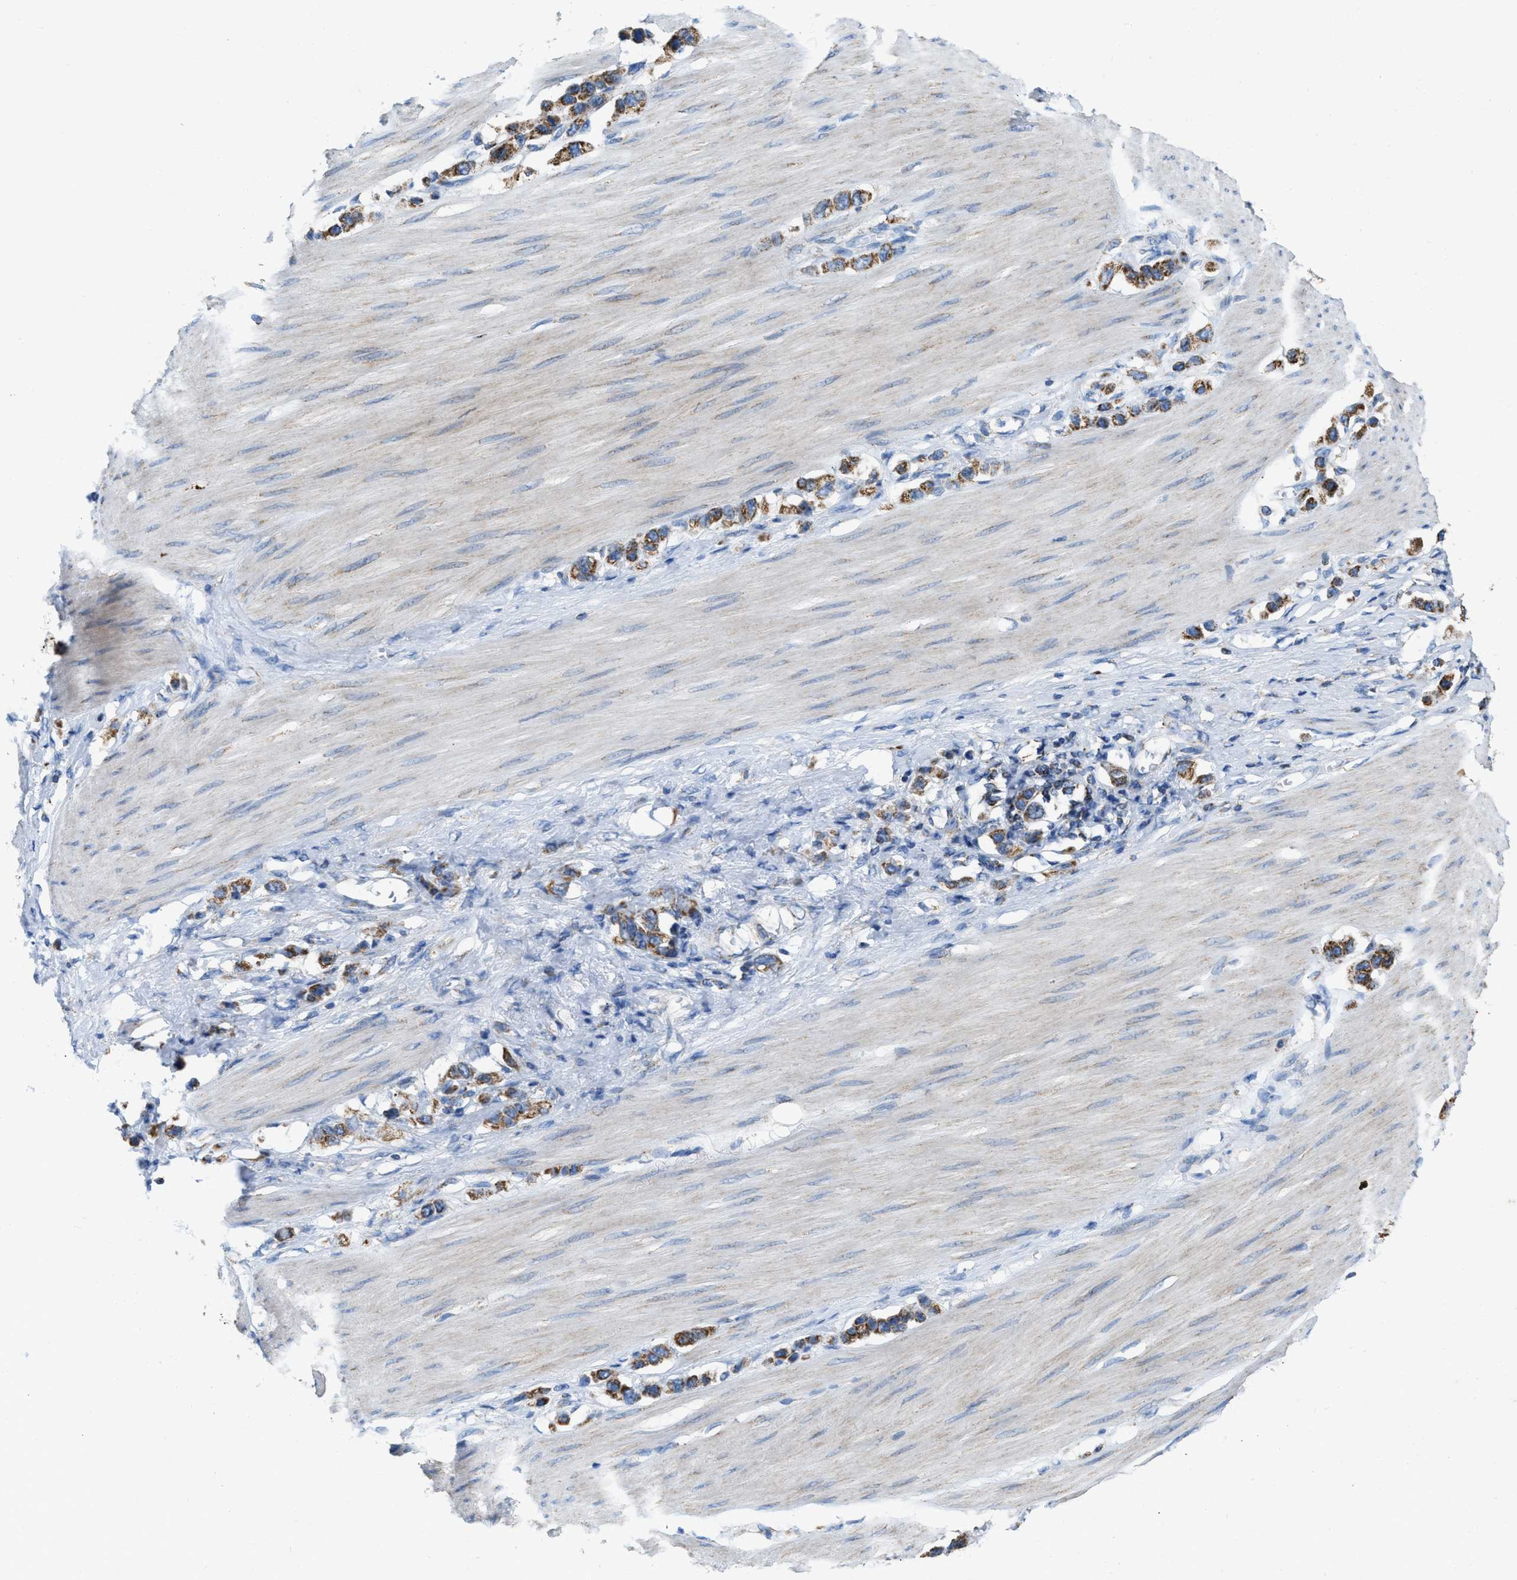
{"staining": {"intensity": "strong", "quantity": ">75%", "location": "cytoplasmic/membranous"}, "tissue": "stomach cancer", "cell_type": "Tumor cells", "image_type": "cancer", "snomed": [{"axis": "morphology", "description": "Adenocarcinoma, NOS"}, {"axis": "topography", "description": "Stomach"}], "caption": "Immunohistochemistry (IHC) of adenocarcinoma (stomach) displays high levels of strong cytoplasmic/membranous staining in approximately >75% of tumor cells. (Brightfield microscopy of DAB IHC at high magnification).", "gene": "ETFB", "patient": {"sex": "female", "age": 65}}